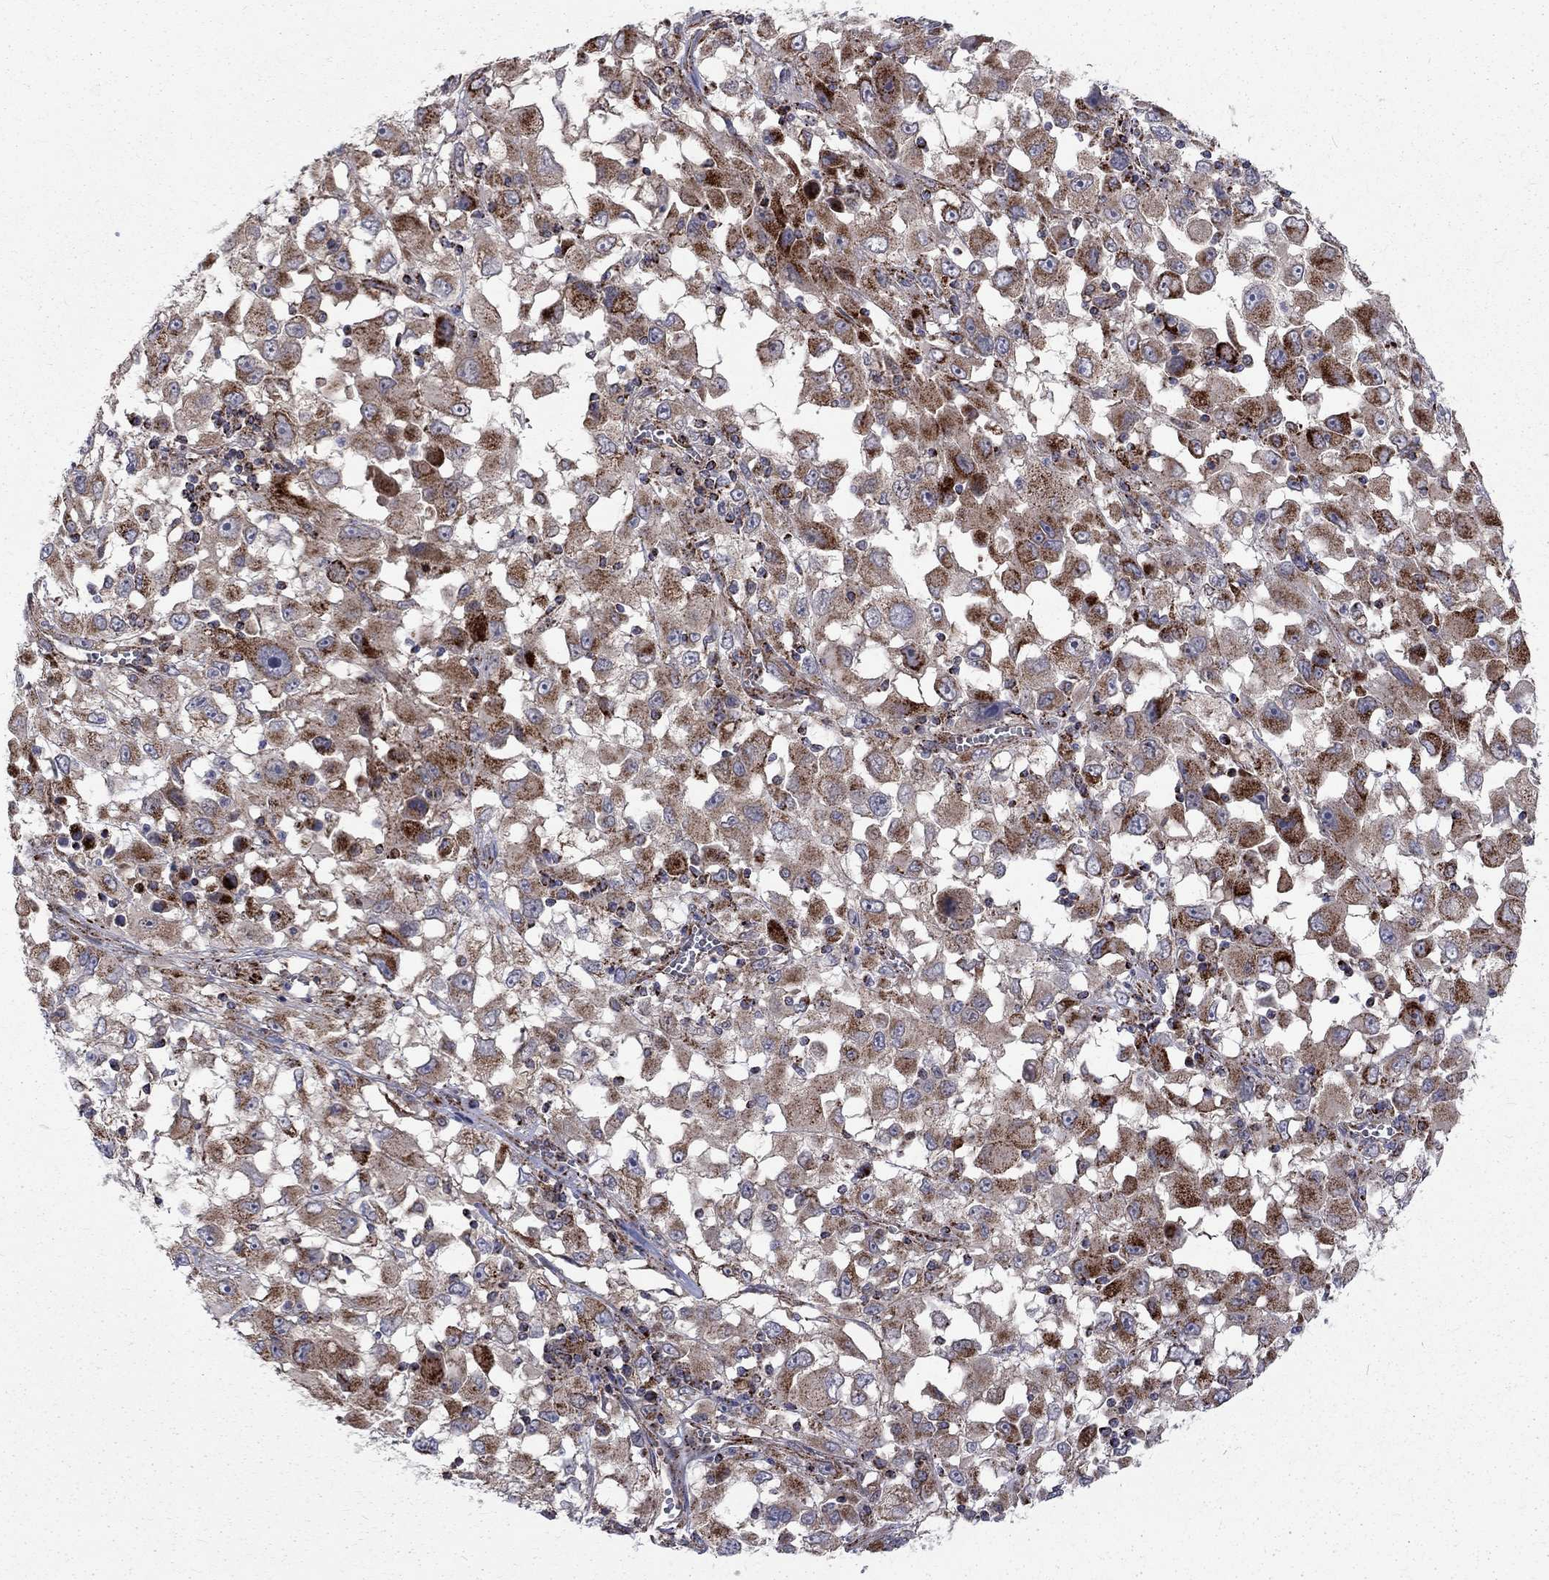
{"staining": {"intensity": "strong", "quantity": "25%-75%", "location": "cytoplasmic/membranous"}, "tissue": "melanoma", "cell_type": "Tumor cells", "image_type": "cancer", "snomed": [{"axis": "morphology", "description": "Malignant melanoma, Metastatic site"}, {"axis": "topography", "description": "Soft tissue"}], "caption": "Human melanoma stained with a protein marker exhibits strong staining in tumor cells.", "gene": "ALDH1B1", "patient": {"sex": "male", "age": 50}}